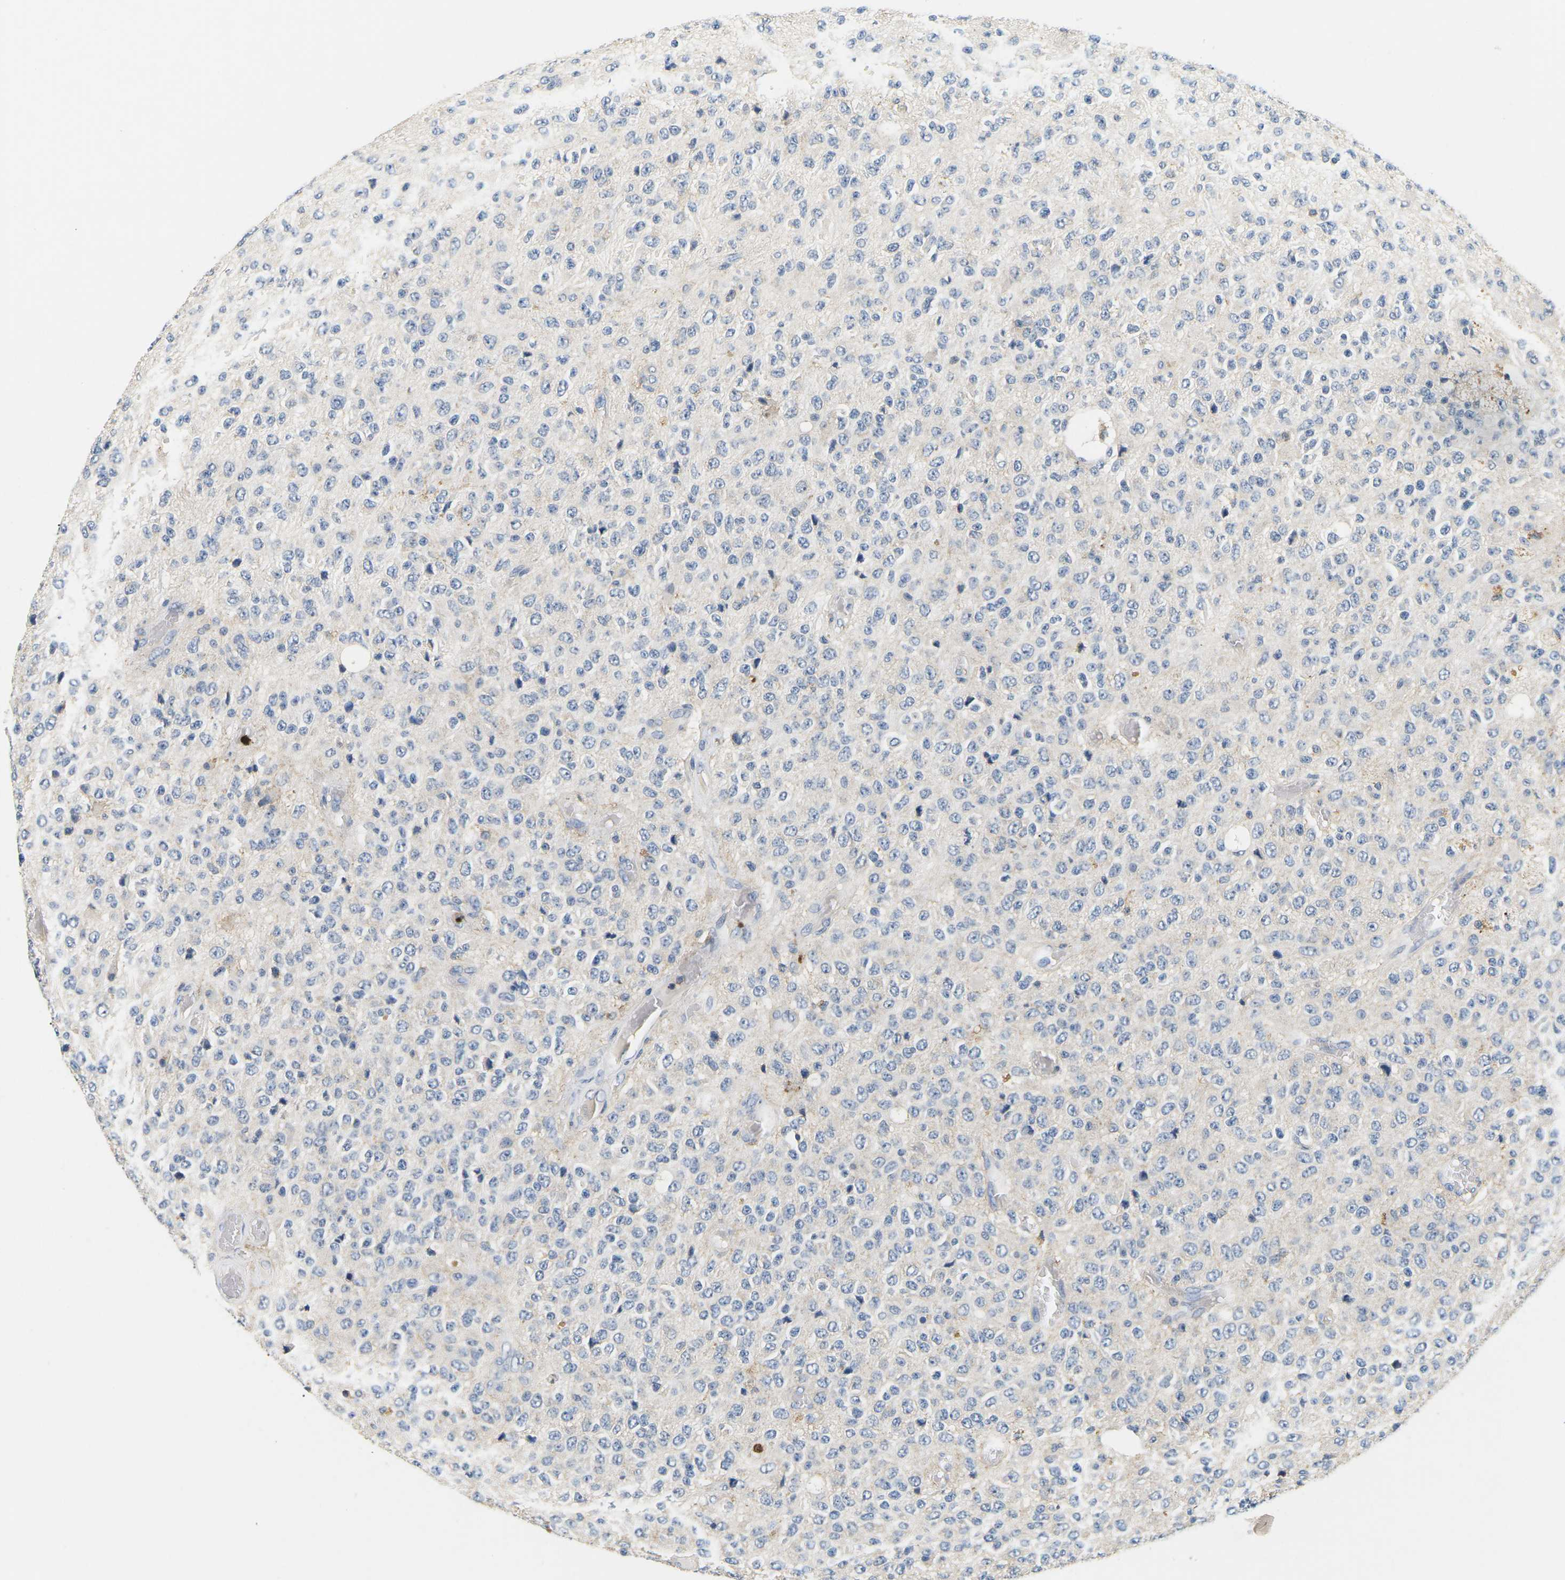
{"staining": {"intensity": "negative", "quantity": "none", "location": "none"}, "tissue": "glioma", "cell_type": "Tumor cells", "image_type": "cancer", "snomed": [{"axis": "morphology", "description": "Glioma, malignant, High grade"}, {"axis": "topography", "description": "pancreas cauda"}], "caption": "Tumor cells show no significant protein positivity in high-grade glioma (malignant).", "gene": "ADM", "patient": {"sex": "male", "age": 60}}